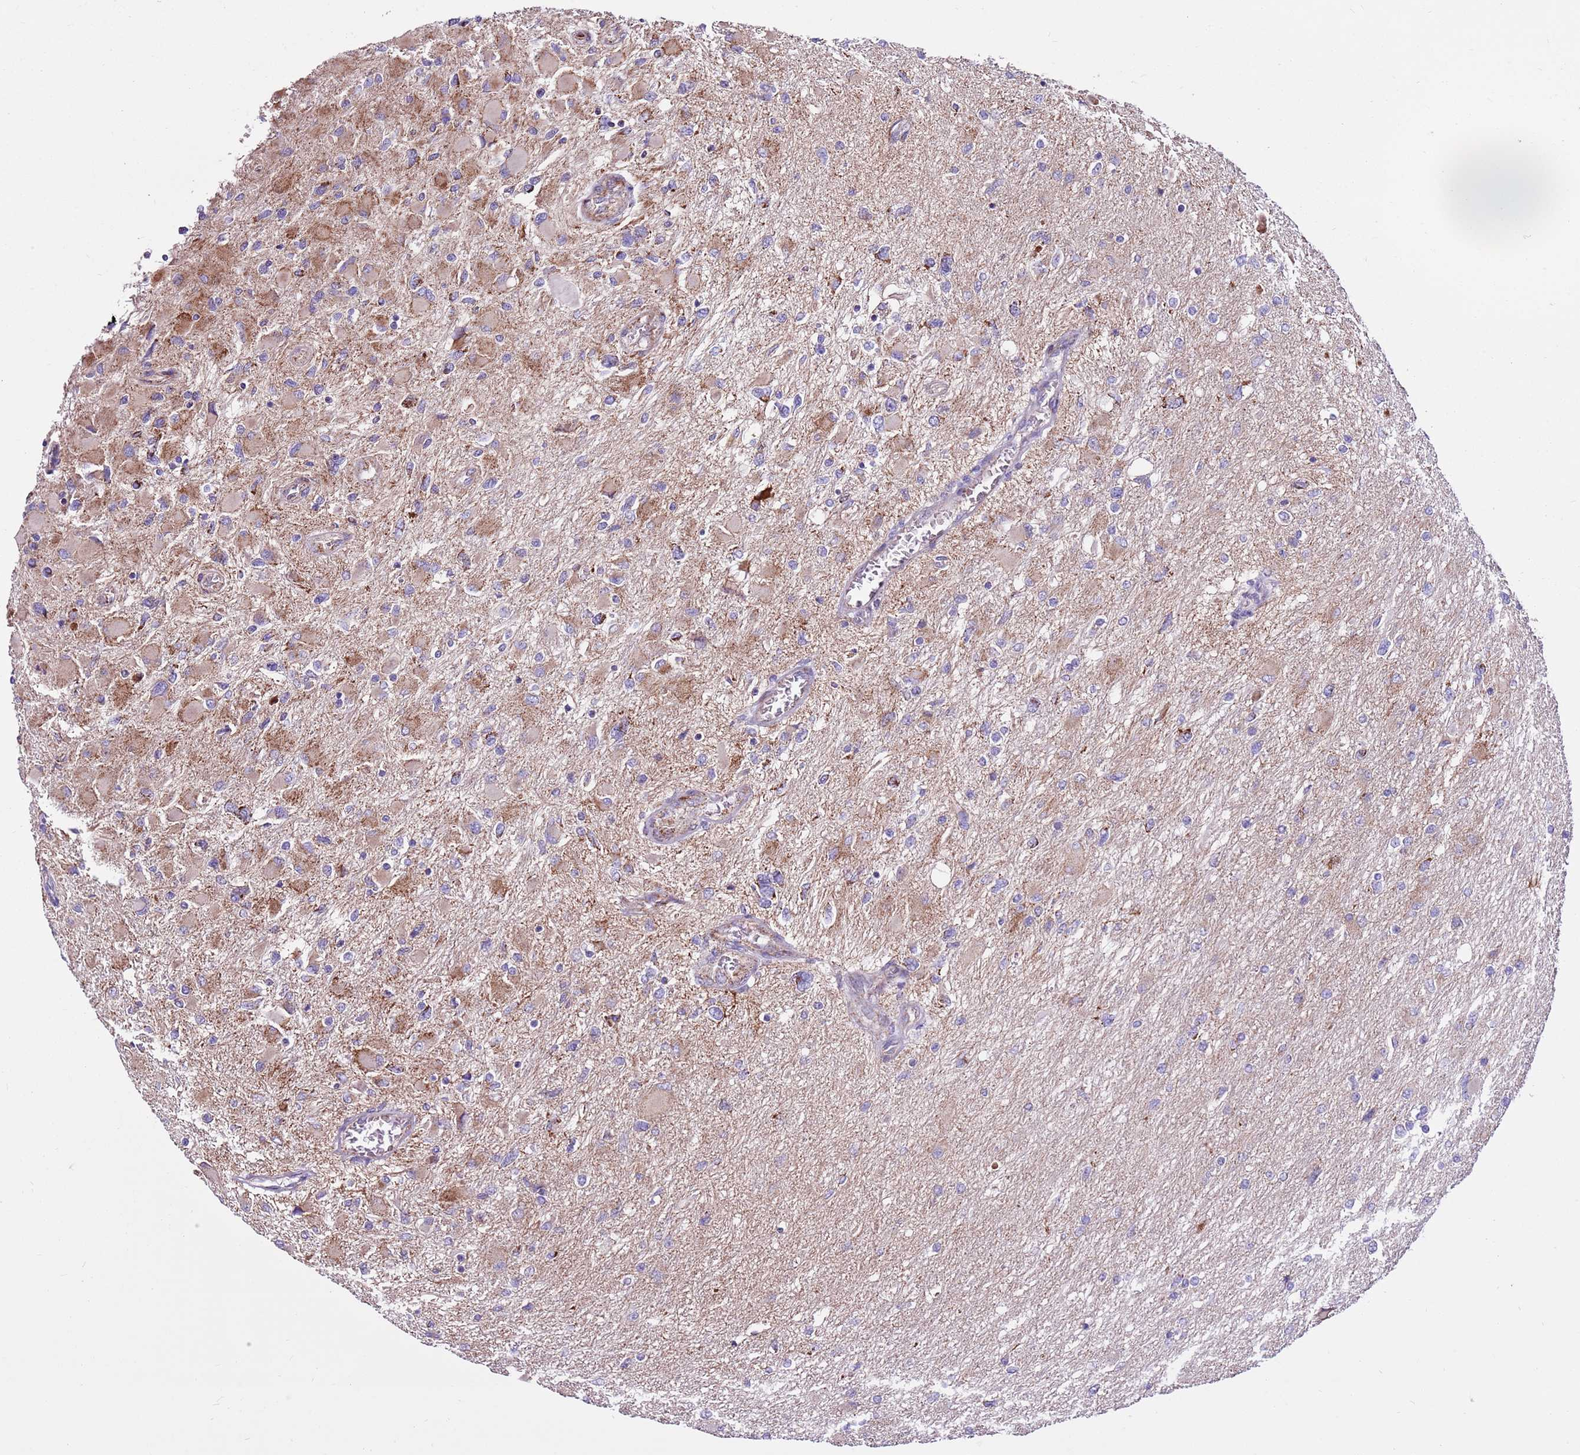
{"staining": {"intensity": "moderate", "quantity": "25%-75%", "location": "cytoplasmic/membranous"}, "tissue": "glioma", "cell_type": "Tumor cells", "image_type": "cancer", "snomed": [{"axis": "morphology", "description": "Glioma, malignant, High grade"}, {"axis": "topography", "description": "Cerebral cortex"}], "caption": "This histopathology image shows malignant high-grade glioma stained with immunohistochemistry (IHC) to label a protein in brown. The cytoplasmic/membranous of tumor cells show moderate positivity for the protein. Nuclei are counter-stained blue.", "gene": "HECTD4", "patient": {"sex": "female", "age": 36}}